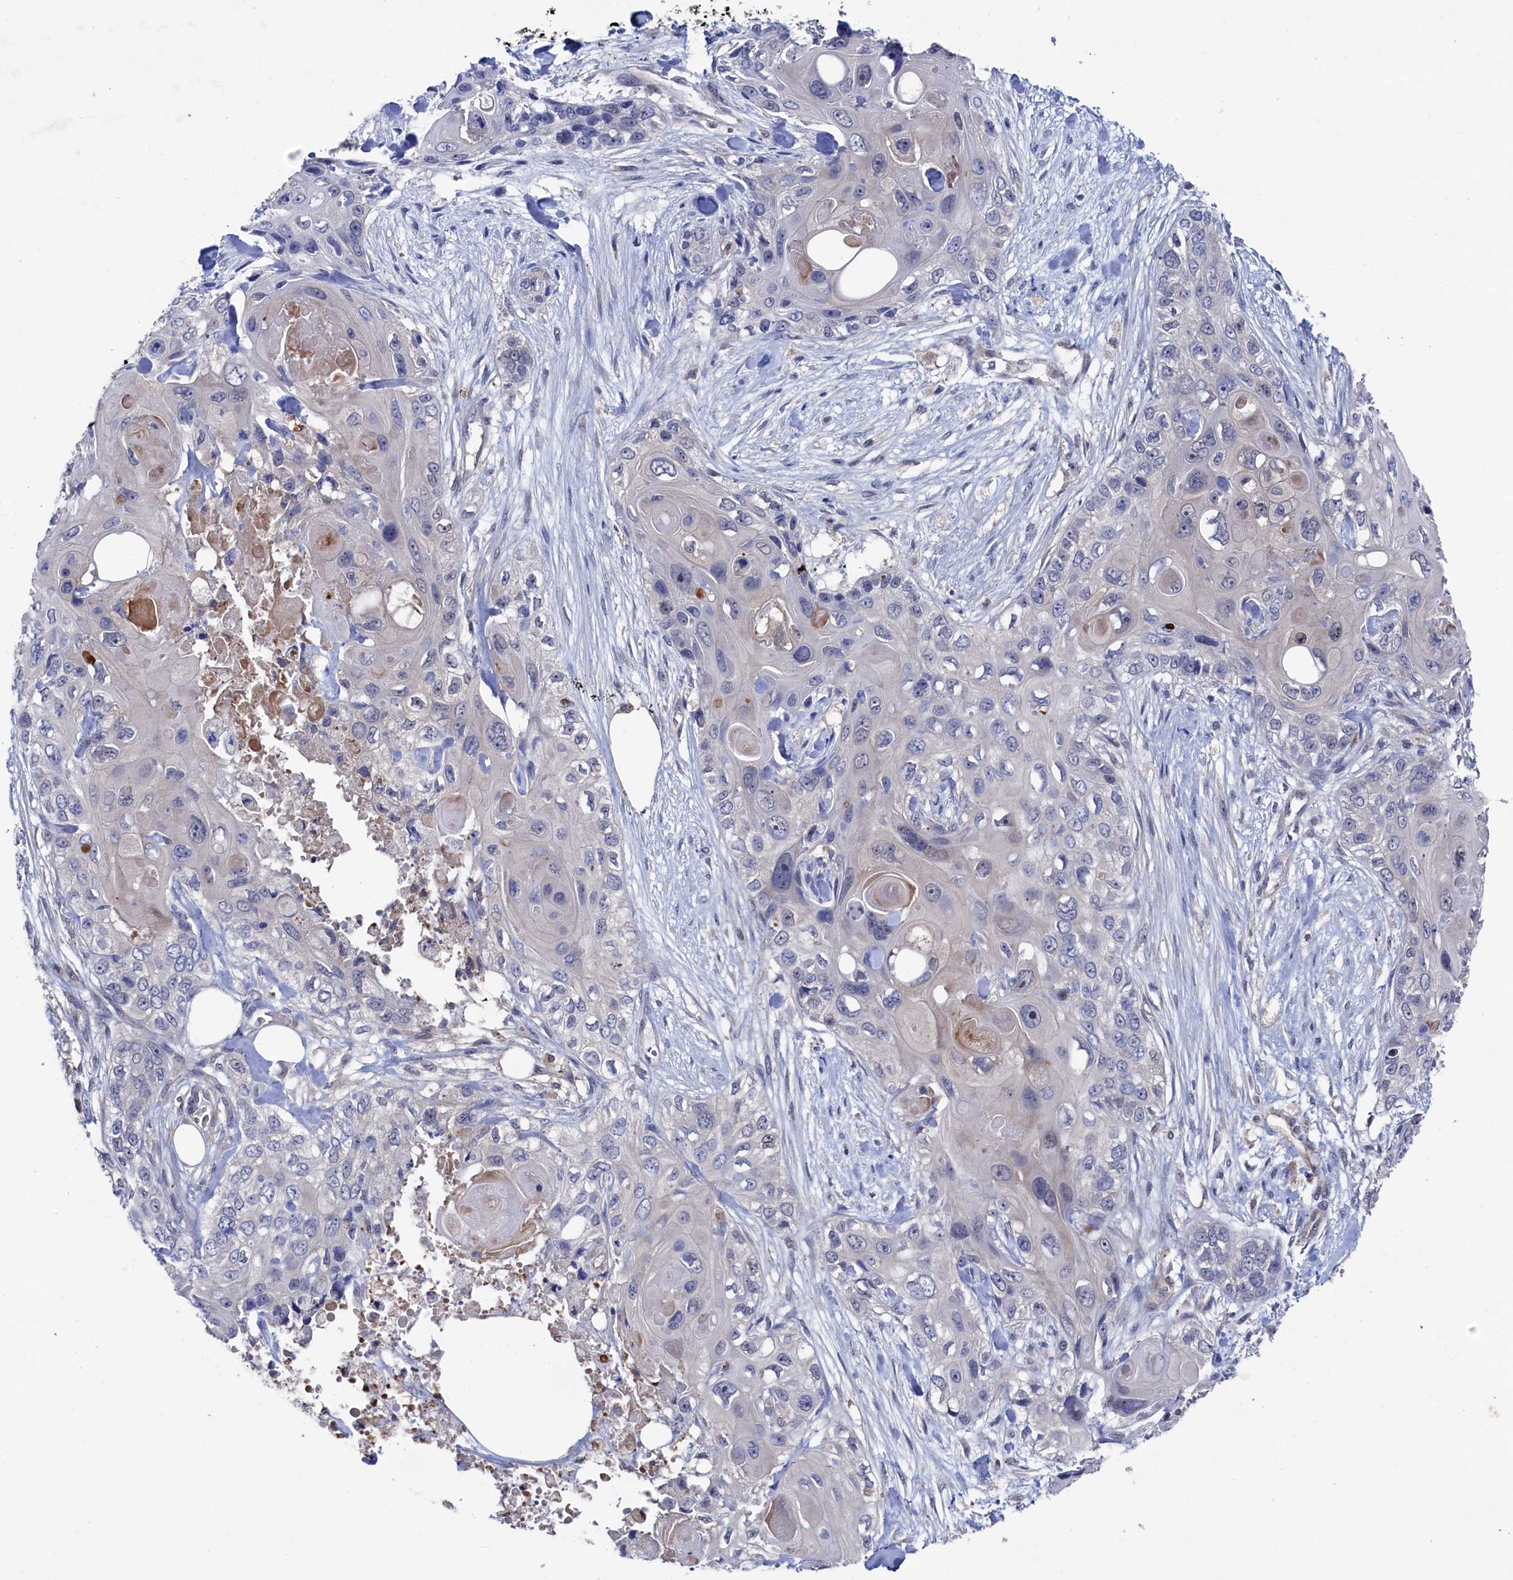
{"staining": {"intensity": "negative", "quantity": "none", "location": "none"}, "tissue": "skin cancer", "cell_type": "Tumor cells", "image_type": "cancer", "snomed": [{"axis": "morphology", "description": "Normal tissue, NOS"}, {"axis": "morphology", "description": "Squamous cell carcinoma, NOS"}, {"axis": "topography", "description": "Skin"}], "caption": "Tumor cells show no significant positivity in skin cancer. Brightfield microscopy of immunohistochemistry (IHC) stained with DAB (3,3'-diaminobenzidine) (brown) and hematoxylin (blue), captured at high magnification.", "gene": "RNH1", "patient": {"sex": "male", "age": 72}}